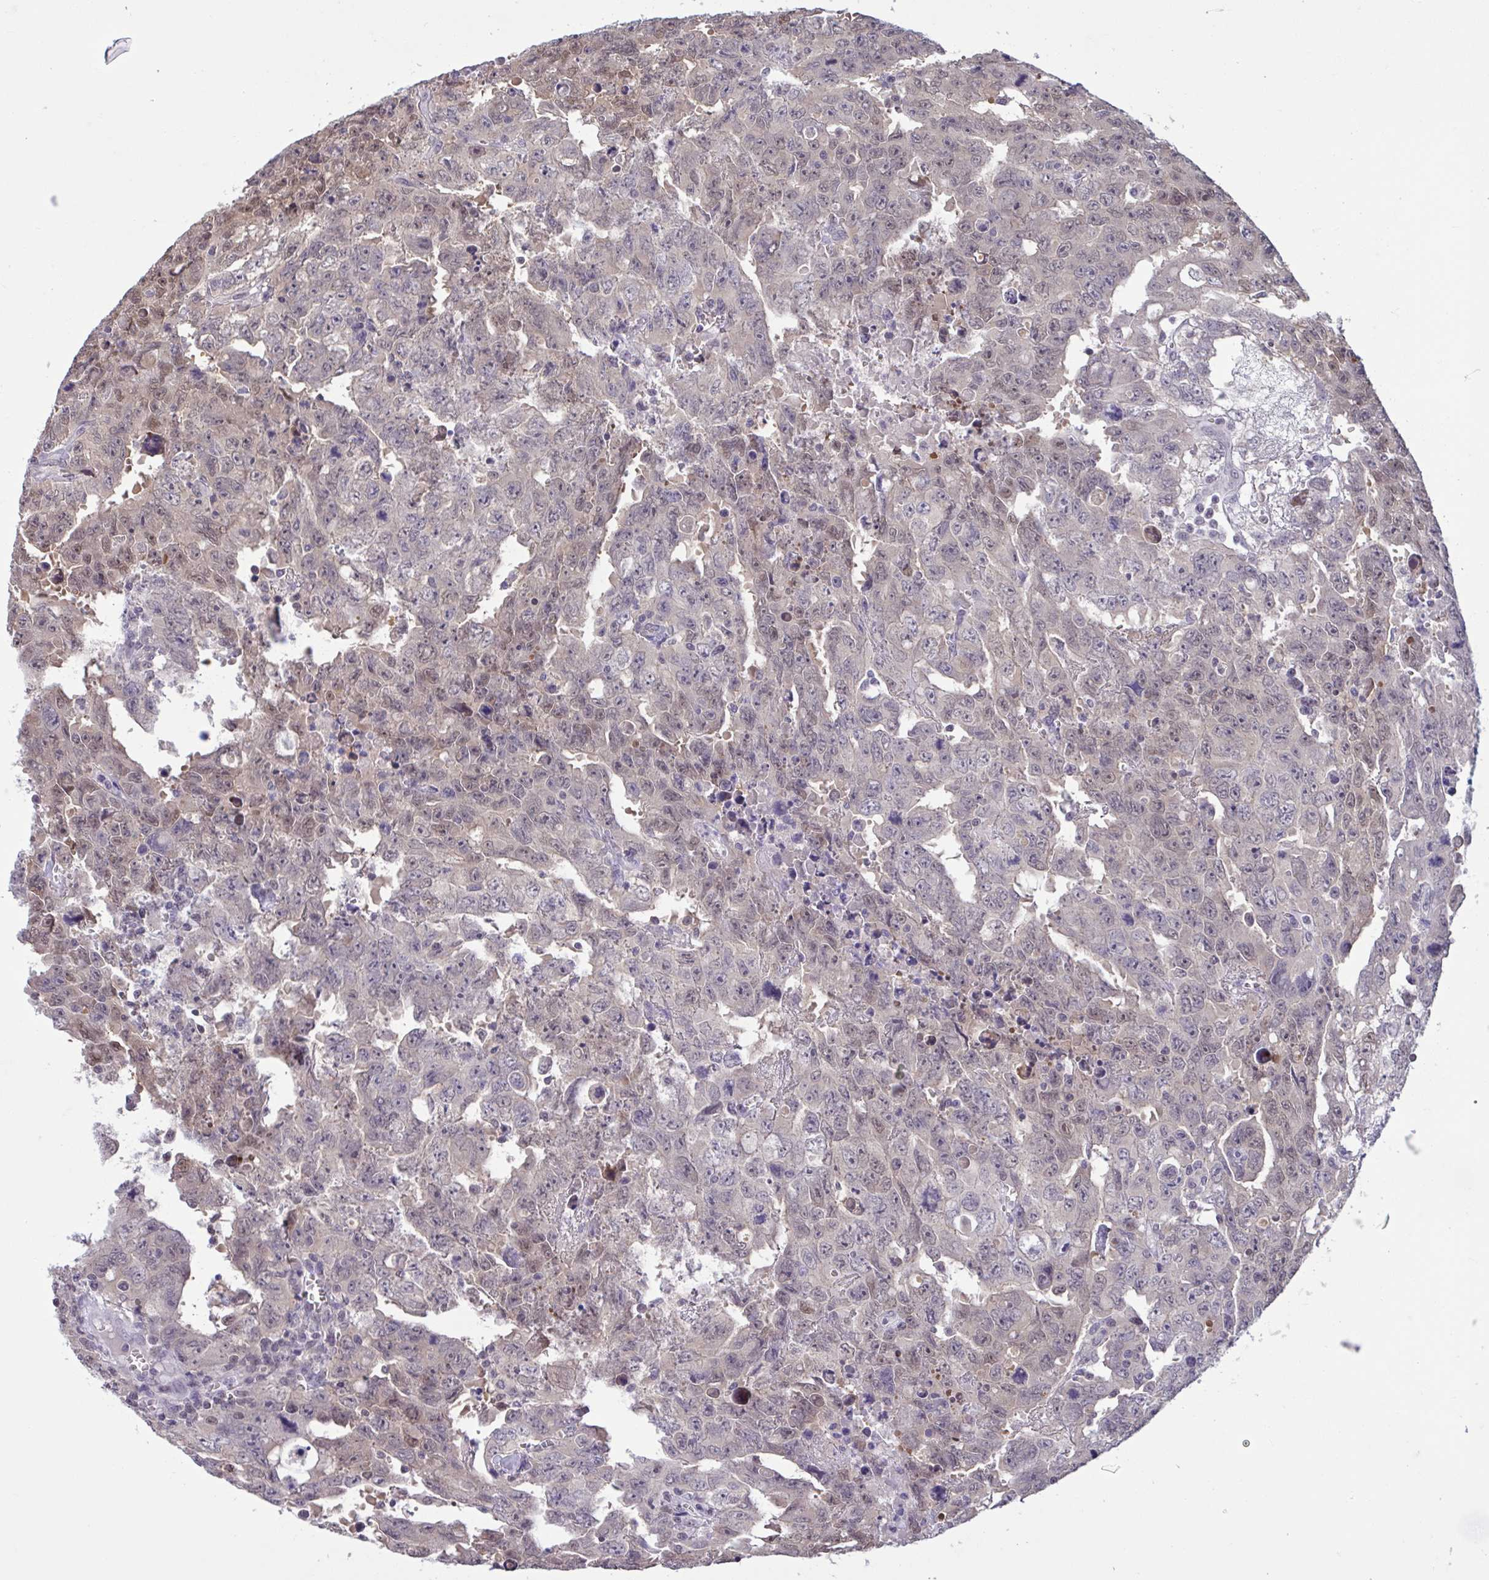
{"staining": {"intensity": "weak", "quantity": "<25%", "location": "nuclear"}, "tissue": "testis cancer", "cell_type": "Tumor cells", "image_type": "cancer", "snomed": [{"axis": "morphology", "description": "Carcinoma, Embryonal, NOS"}, {"axis": "topography", "description": "Testis"}], "caption": "This is a photomicrograph of immunohistochemistry (IHC) staining of testis embryonal carcinoma, which shows no positivity in tumor cells.", "gene": "RBL1", "patient": {"sex": "male", "age": 24}}